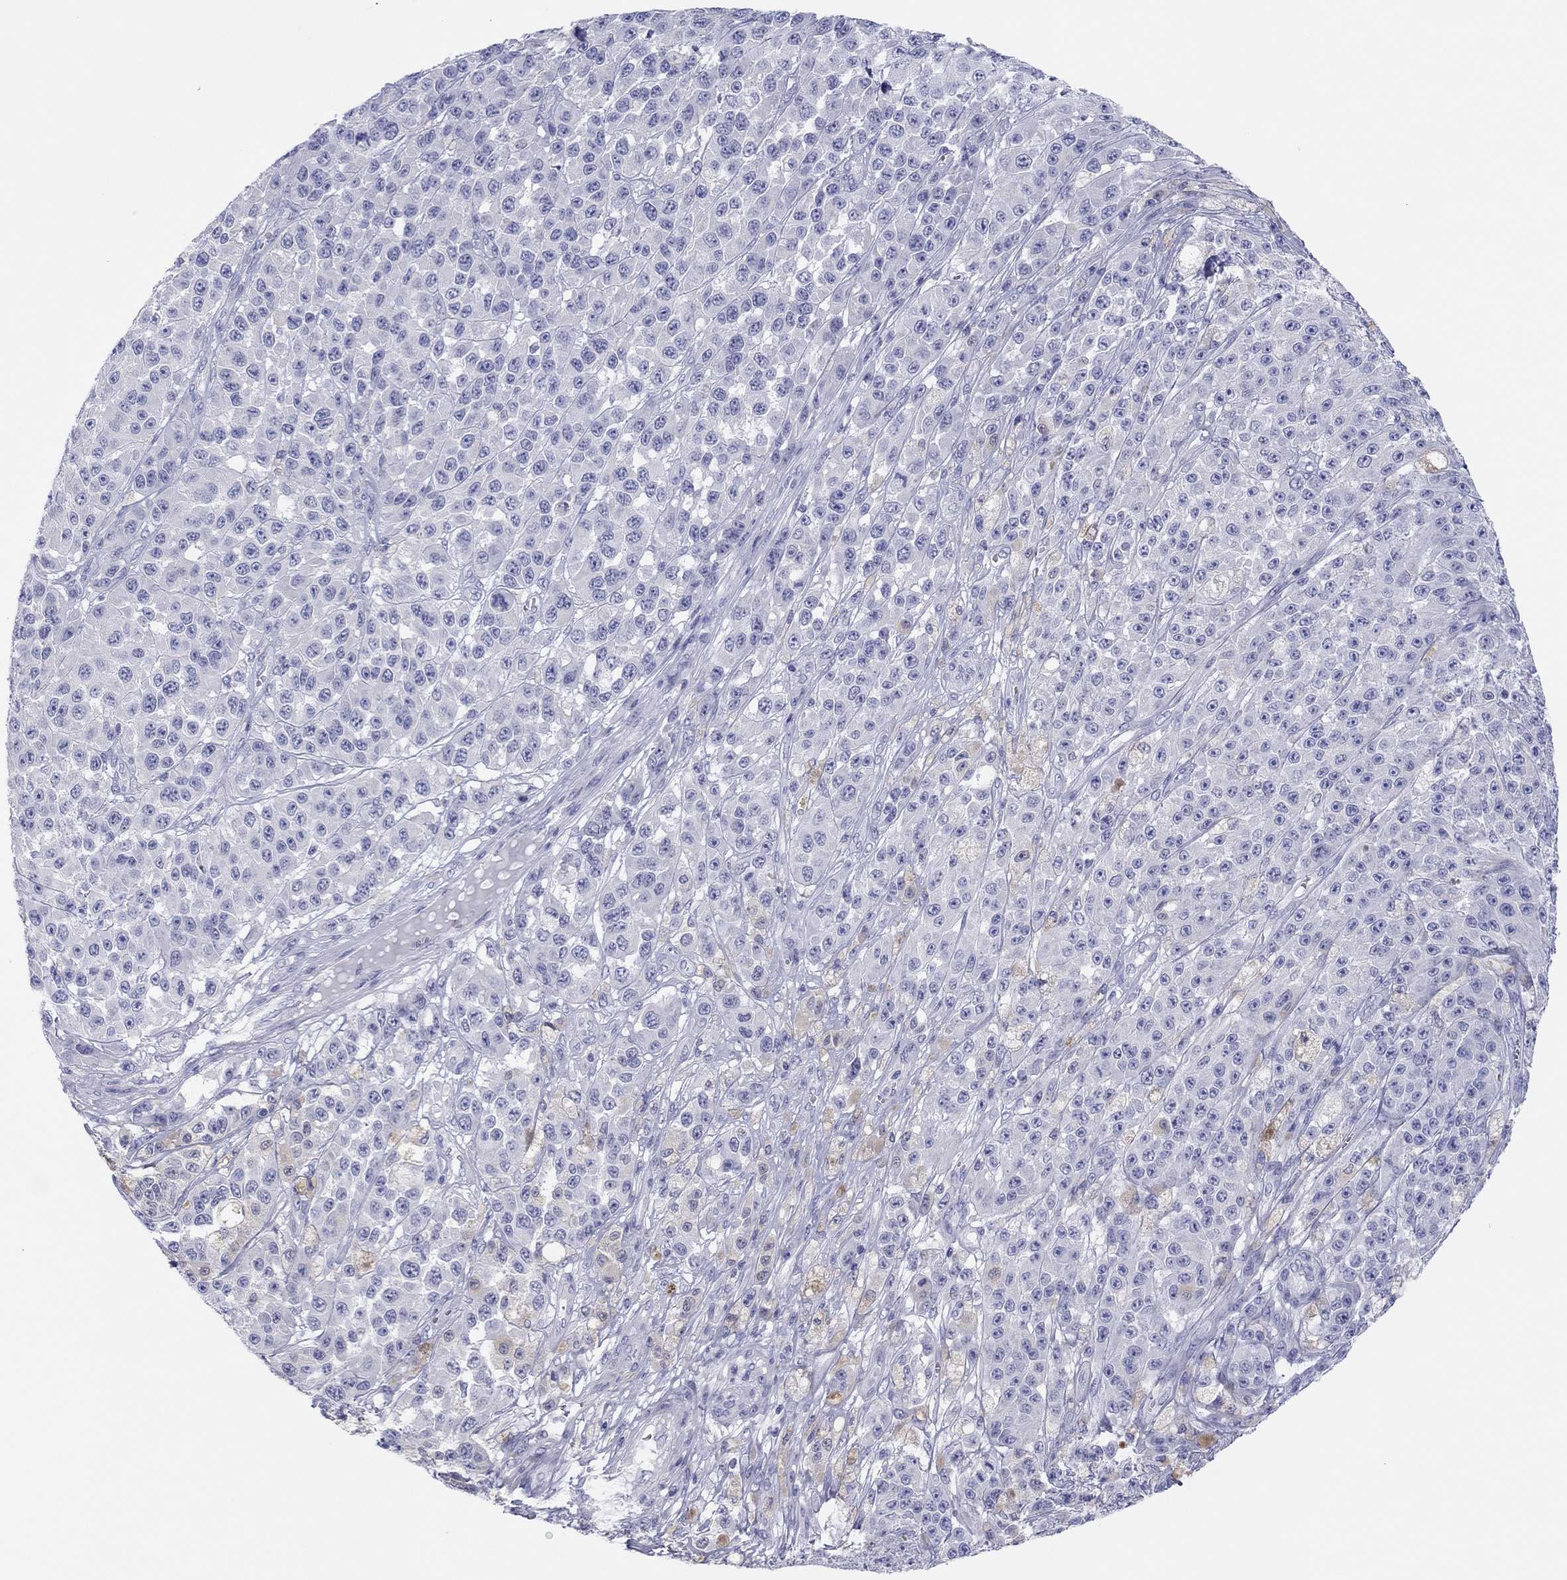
{"staining": {"intensity": "negative", "quantity": "none", "location": "none"}, "tissue": "melanoma", "cell_type": "Tumor cells", "image_type": "cancer", "snomed": [{"axis": "morphology", "description": "Malignant melanoma, NOS"}, {"axis": "topography", "description": "Skin"}], "caption": "Histopathology image shows no significant protein positivity in tumor cells of melanoma. (DAB immunohistochemistry with hematoxylin counter stain).", "gene": "ERICH3", "patient": {"sex": "female", "age": 58}}